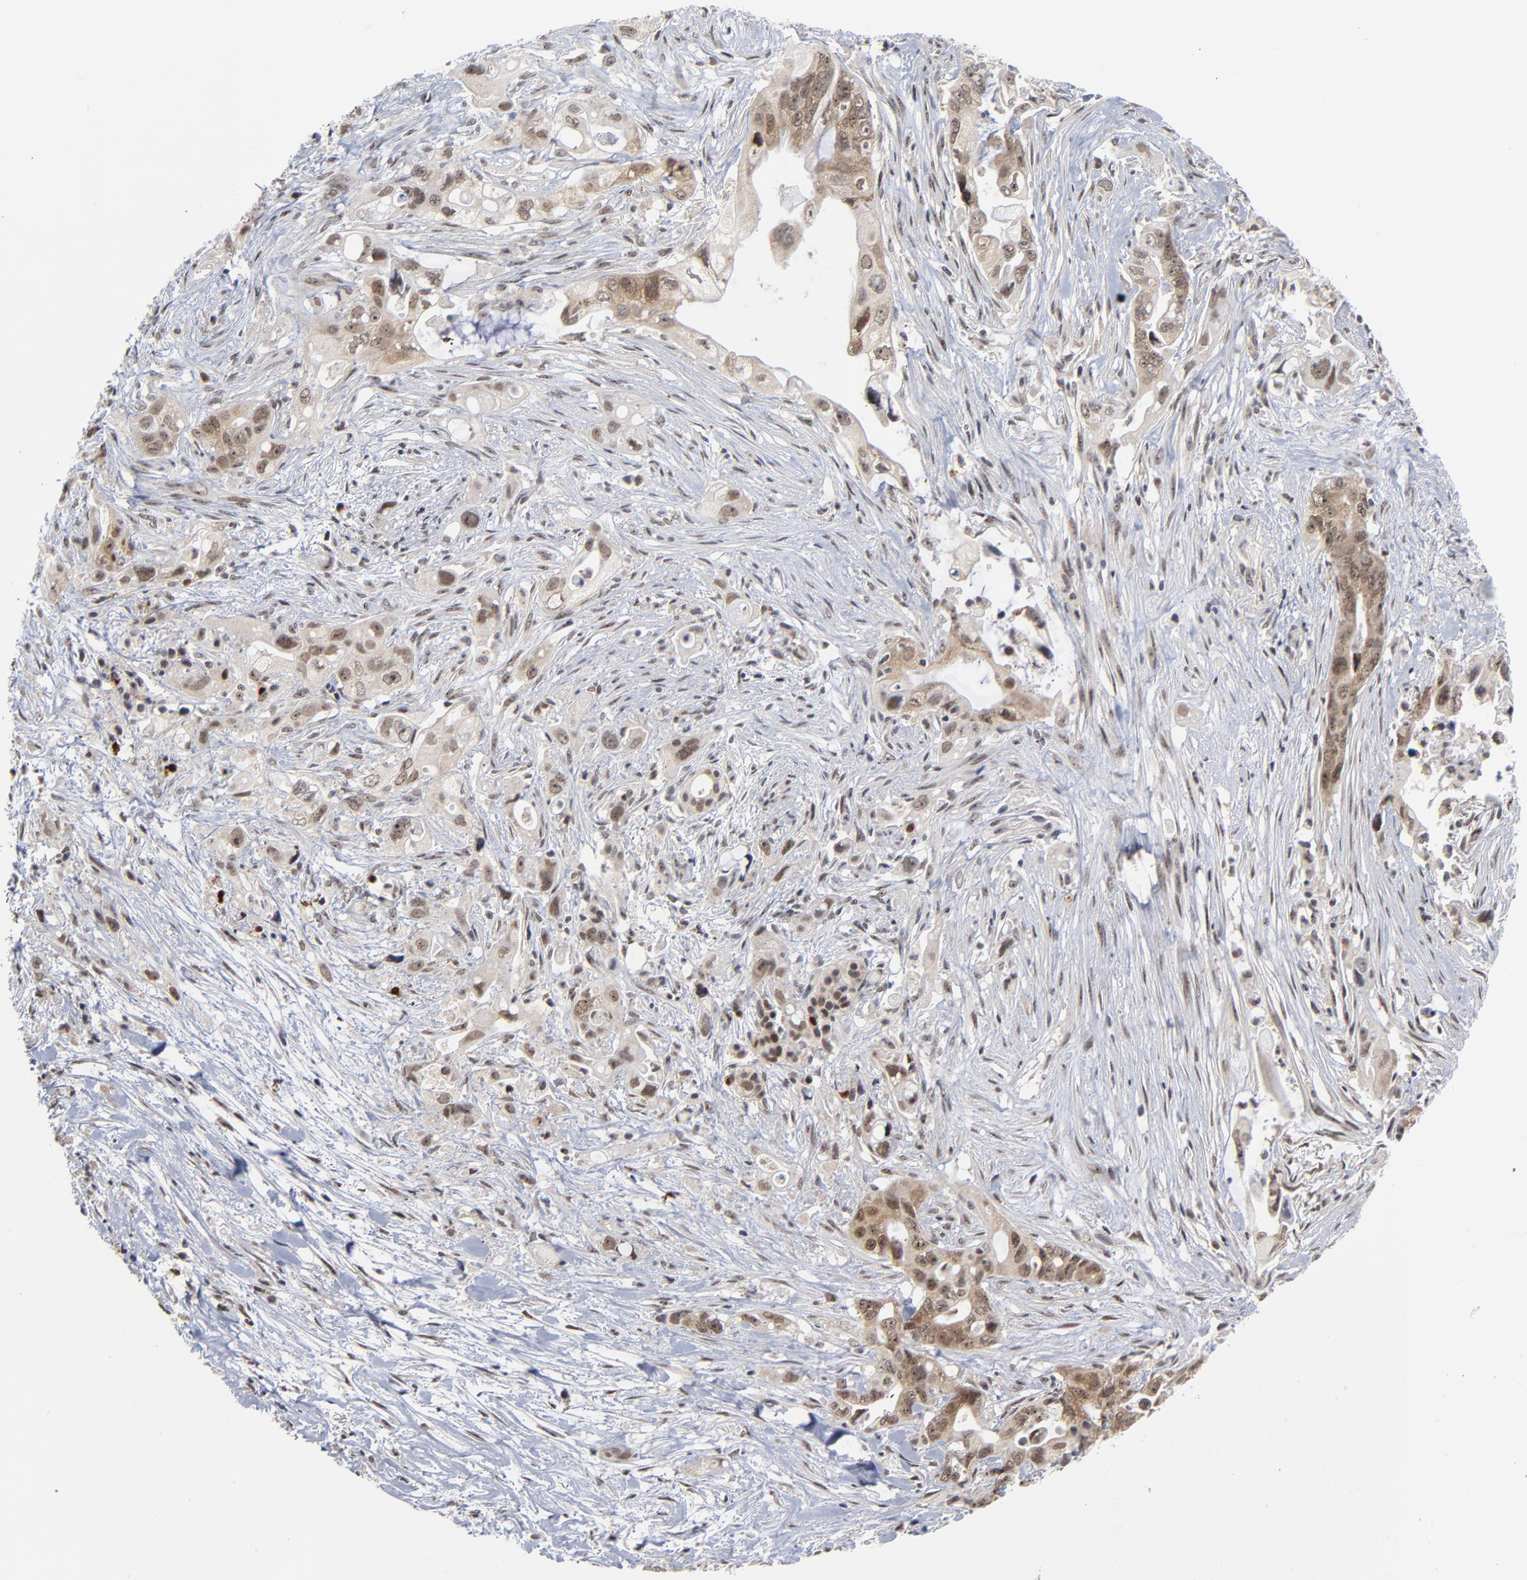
{"staining": {"intensity": "weak", "quantity": ">75%", "location": "nuclear"}, "tissue": "pancreatic cancer", "cell_type": "Tumor cells", "image_type": "cancer", "snomed": [{"axis": "morphology", "description": "Normal tissue, NOS"}, {"axis": "topography", "description": "Pancreas"}], "caption": "Protein positivity by IHC reveals weak nuclear expression in about >75% of tumor cells in pancreatic cancer.", "gene": "ZNF419", "patient": {"sex": "male", "age": 42}}